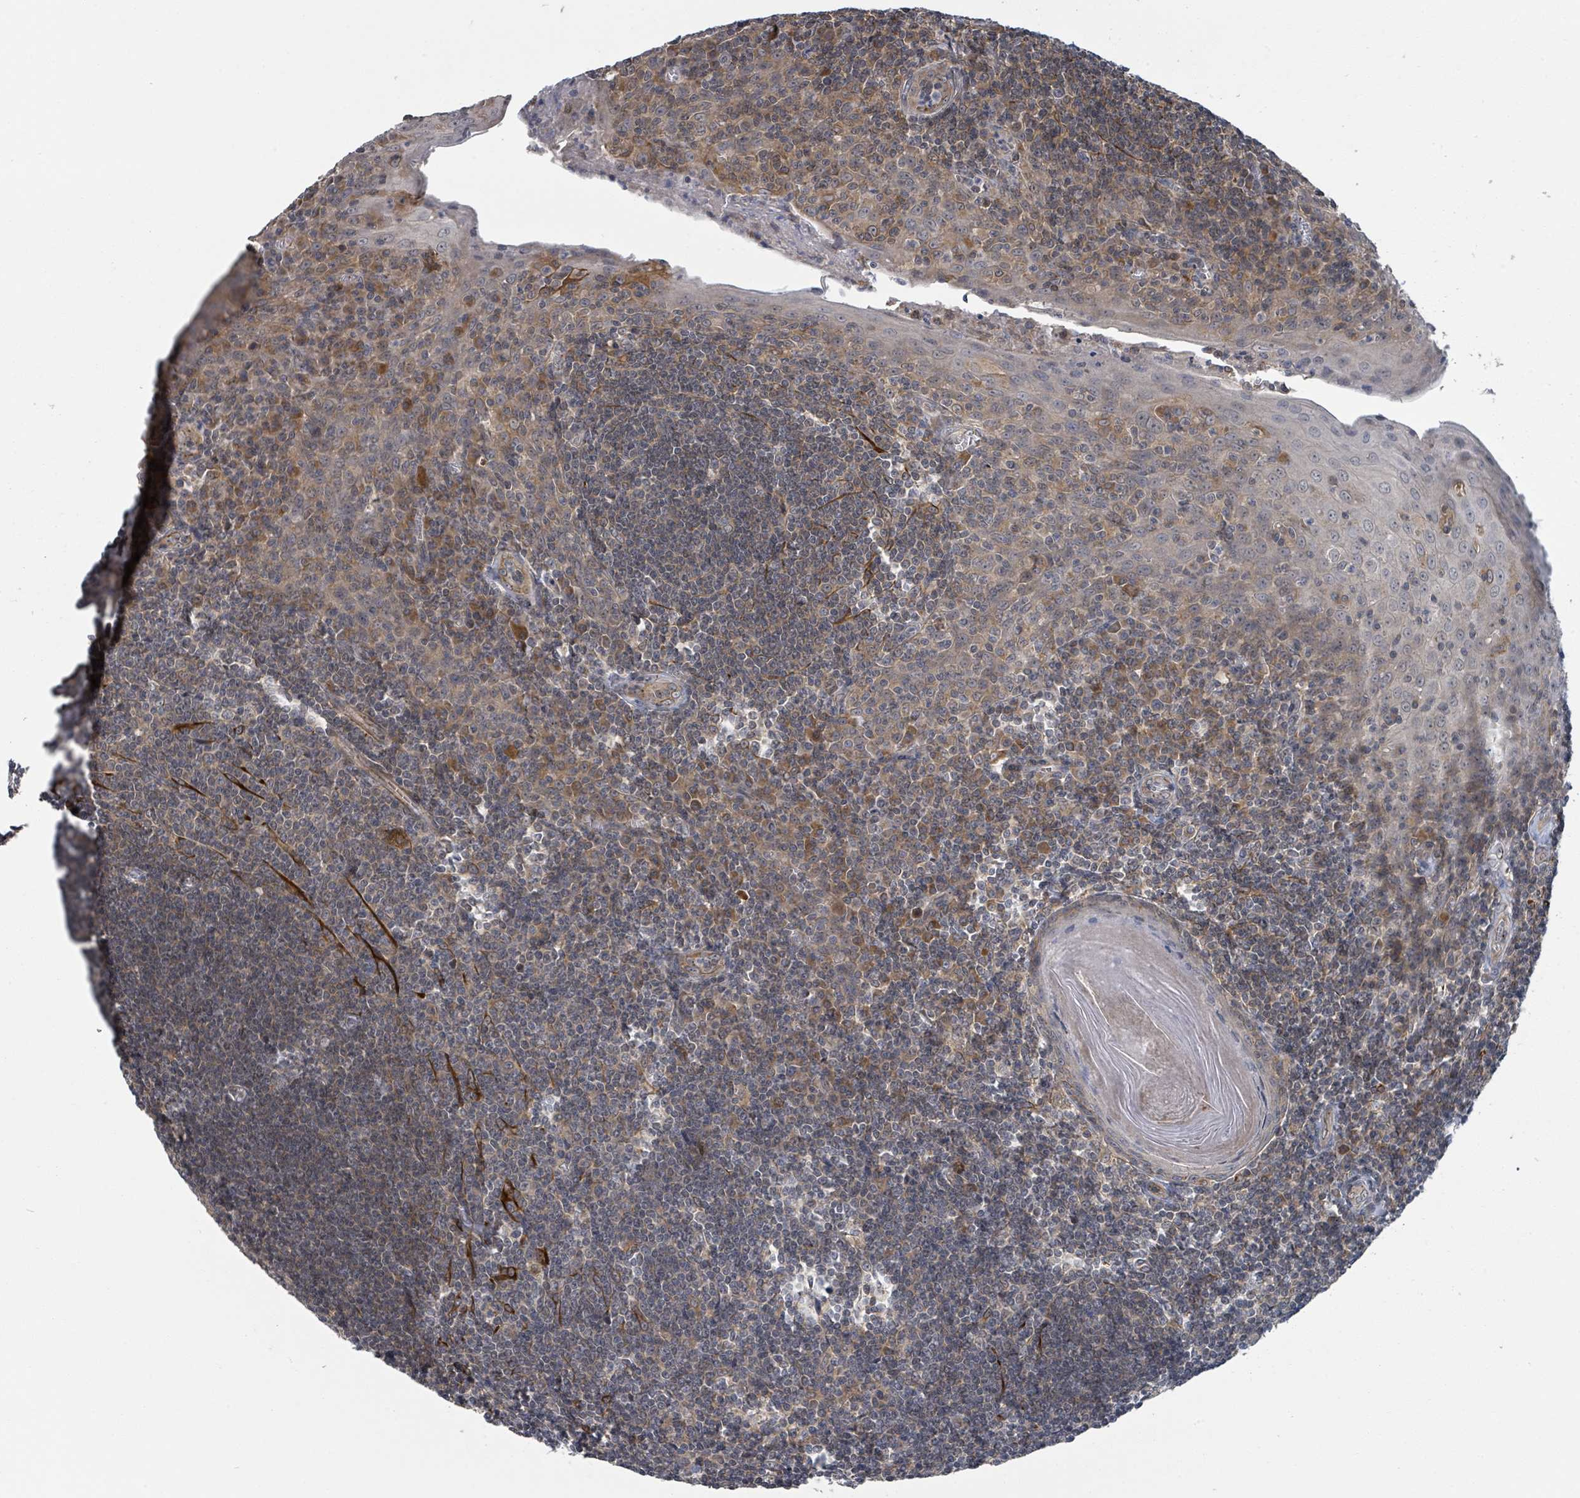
{"staining": {"intensity": "weak", "quantity": ">75%", "location": "cytoplasmic/membranous"}, "tissue": "tonsil", "cell_type": "Germinal center cells", "image_type": "normal", "snomed": [{"axis": "morphology", "description": "Normal tissue, NOS"}, {"axis": "topography", "description": "Tonsil"}], "caption": "Approximately >75% of germinal center cells in unremarkable tonsil display weak cytoplasmic/membranous protein expression as visualized by brown immunohistochemical staining.", "gene": "CCDC121", "patient": {"sex": "male", "age": 27}}